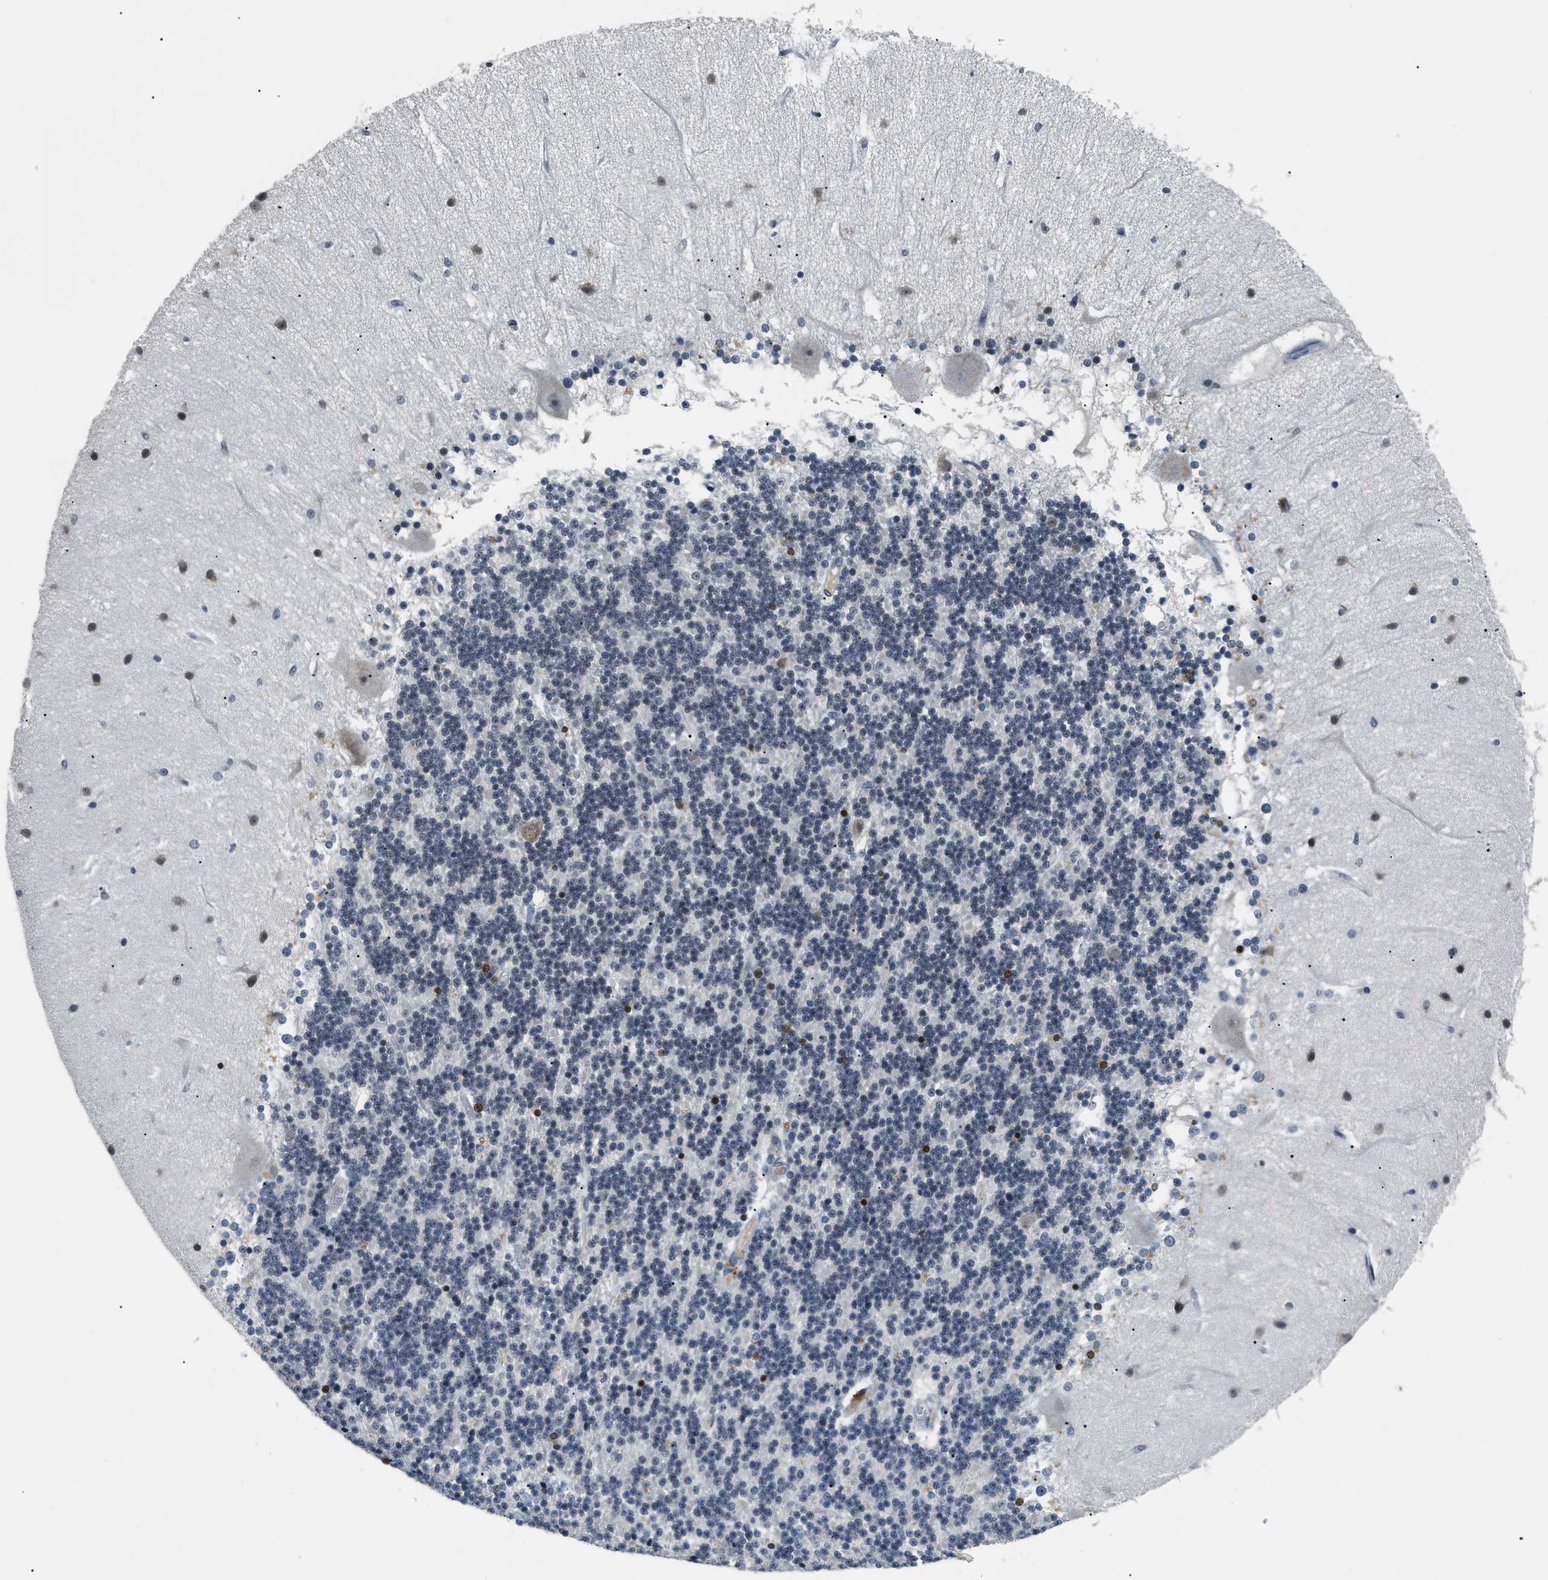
{"staining": {"intensity": "strong", "quantity": "<25%", "location": "nuclear"}, "tissue": "cerebellum", "cell_type": "Cells in granular layer", "image_type": "normal", "snomed": [{"axis": "morphology", "description": "Normal tissue, NOS"}, {"axis": "topography", "description": "Cerebellum"}], "caption": "Immunohistochemistry image of normal cerebellum stained for a protein (brown), which demonstrates medium levels of strong nuclear positivity in about <25% of cells in granular layer.", "gene": "MZF1", "patient": {"sex": "female", "age": 54}}